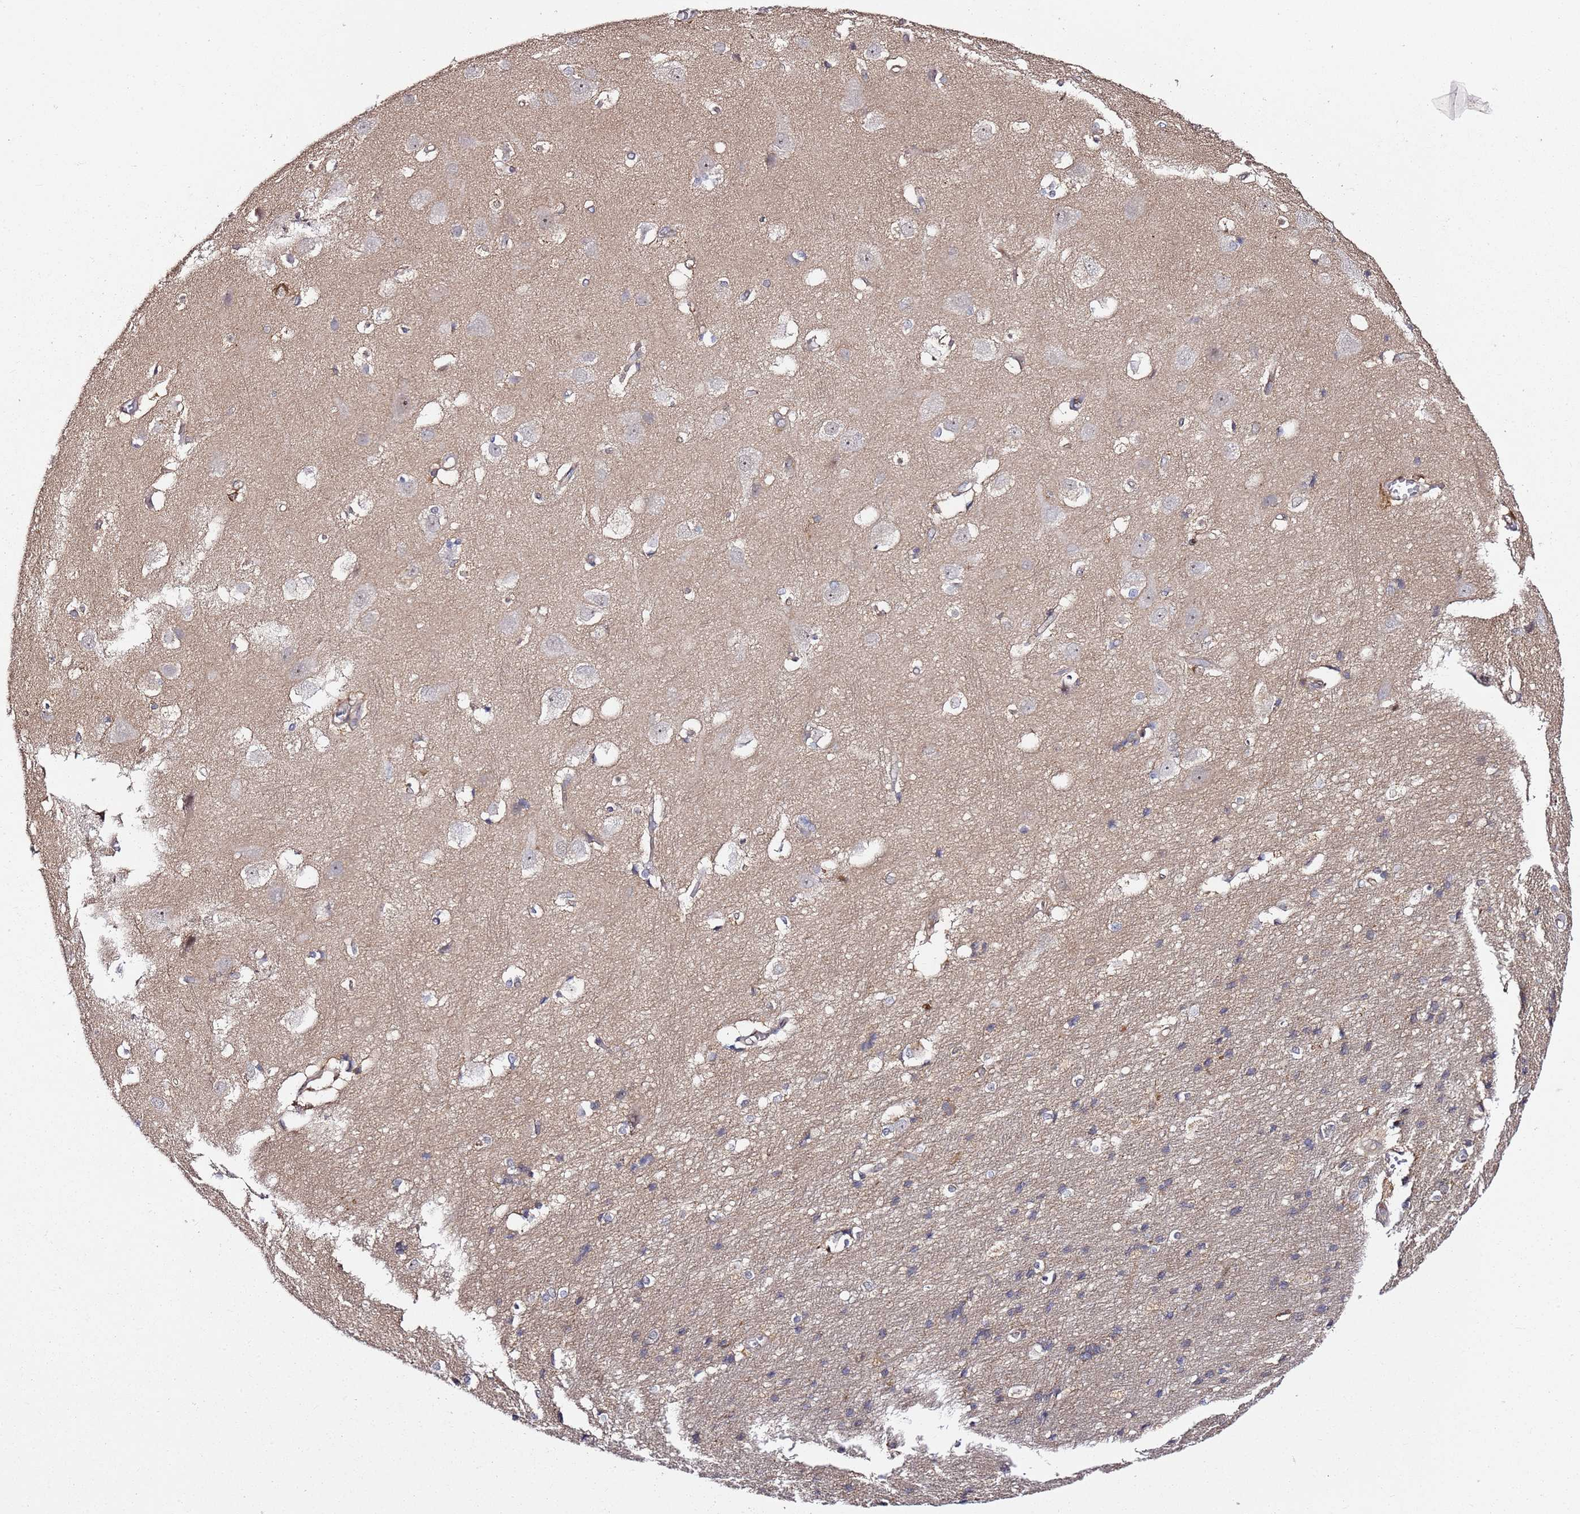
{"staining": {"intensity": "moderate", "quantity": ">75%", "location": "cytoplasmic/membranous"}, "tissue": "cerebral cortex", "cell_type": "Endothelial cells", "image_type": "normal", "snomed": [{"axis": "morphology", "description": "Normal tissue, NOS"}, {"axis": "topography", "description": "Cerebral cortex"}], "caption": "Immunohistochemical staining of unremarkable human cerebral cortex demonstrates >75% levels of moderate cytoplasmic/membranous protein positivity in approximately >75% of endothelial cells. The protein is stained brown, and the nuclei are stained in blue (DAB (3,3'-diaminobenzidine) IHC with brightfield microscopy, high magnification).", "gene": "PRMT7", "patient": {"sex": "male", "age": 54}}